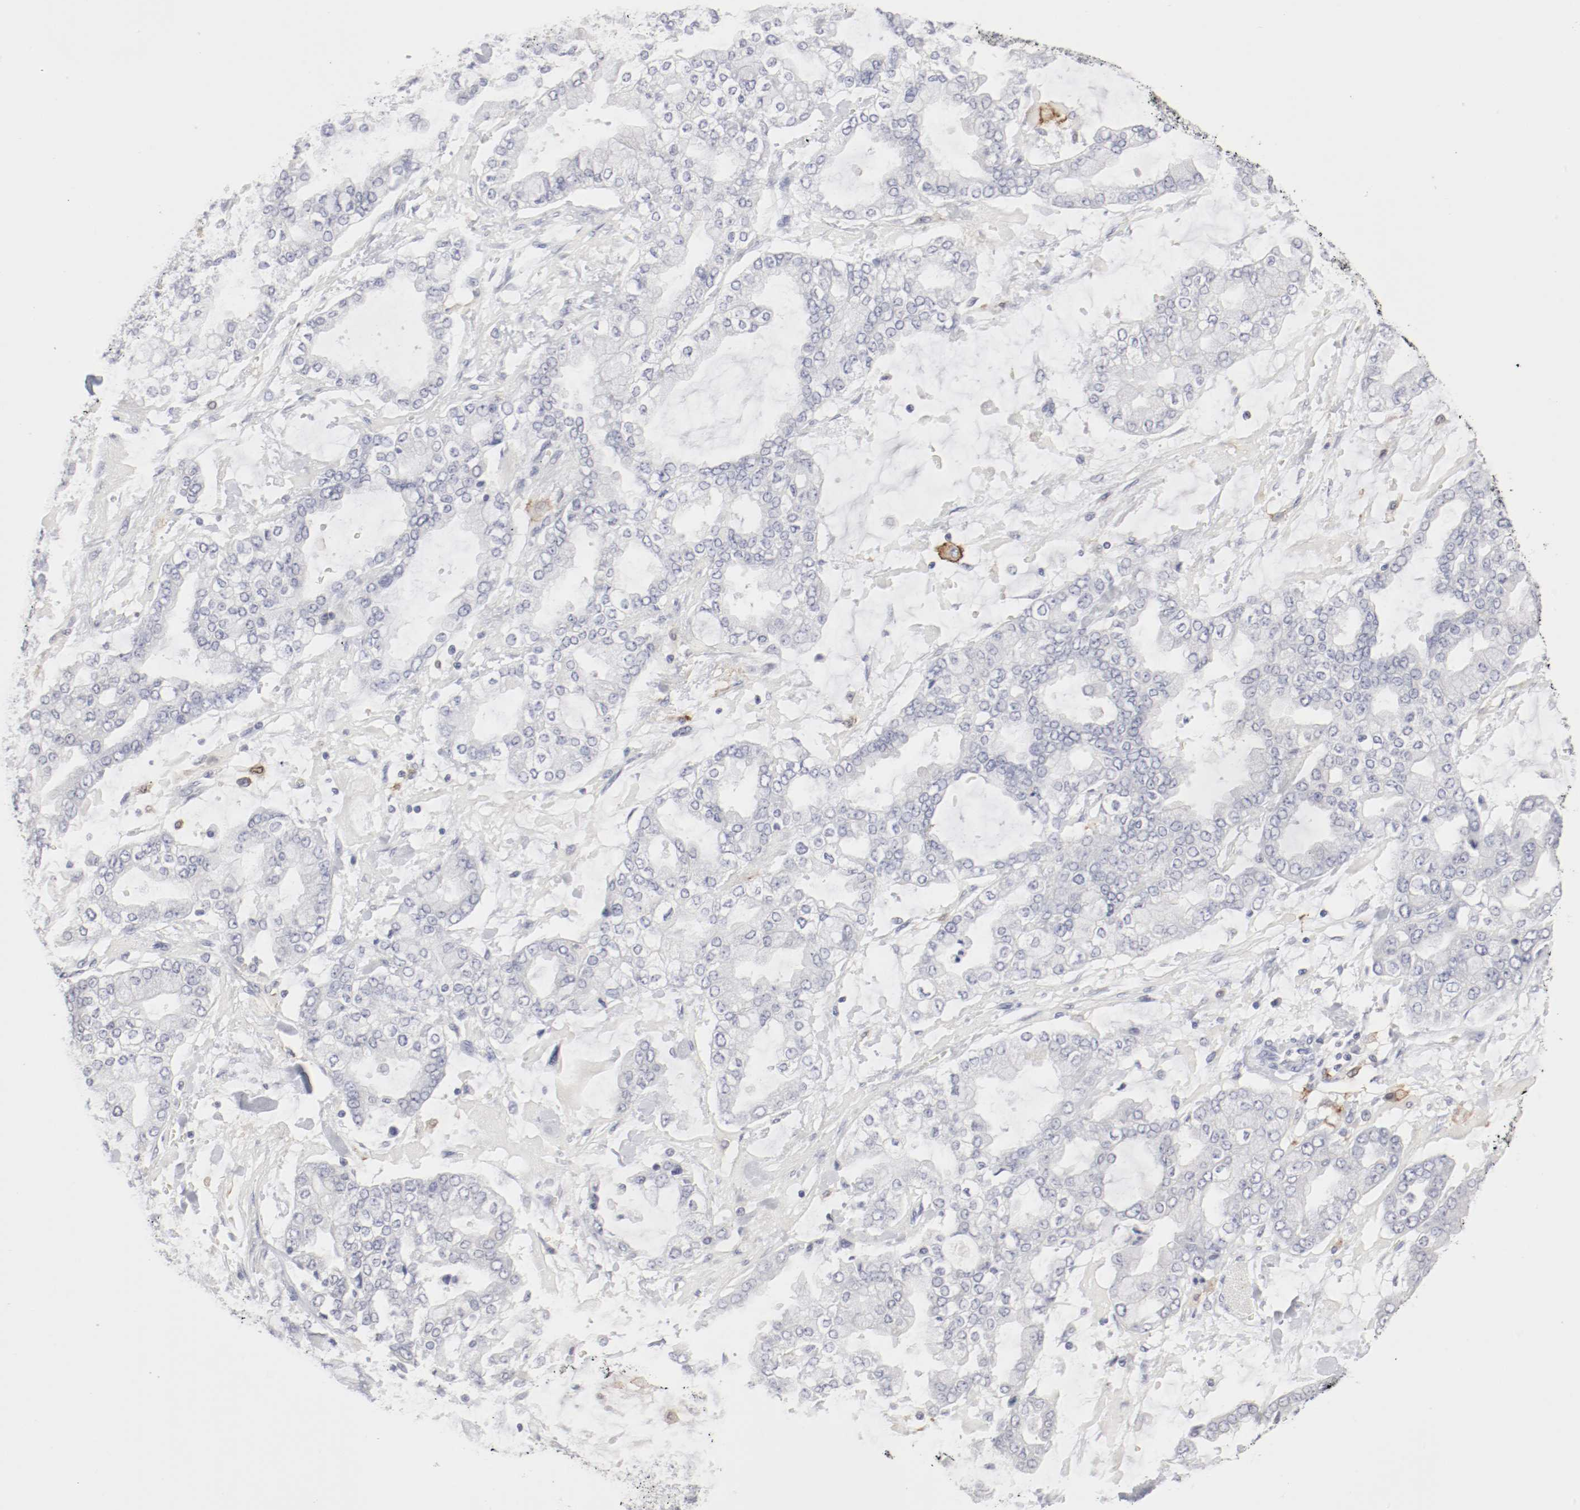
{"staining": {"intensity": "negative", "quantity": "none", "location": "none"}, "tissue": "stomach cancer", "cell_type": "Tumor cells", "image_type": "cancer", "snomed": [{"axis": "morphology", "description": "Normal tissue, NOS"}, {"axis": "morphology", "description": "Adenocarcinoma, NOS"}, {"axis": "topography", "description": "Stomach, upper"}, {"axis": "topography", "description": "Stomach"}], "caption": "Tumor cells show no significant expression in stomach adenocarcinoma.", "gene": "ITGAX", "patient": {"sex": "male", "age": 76}}